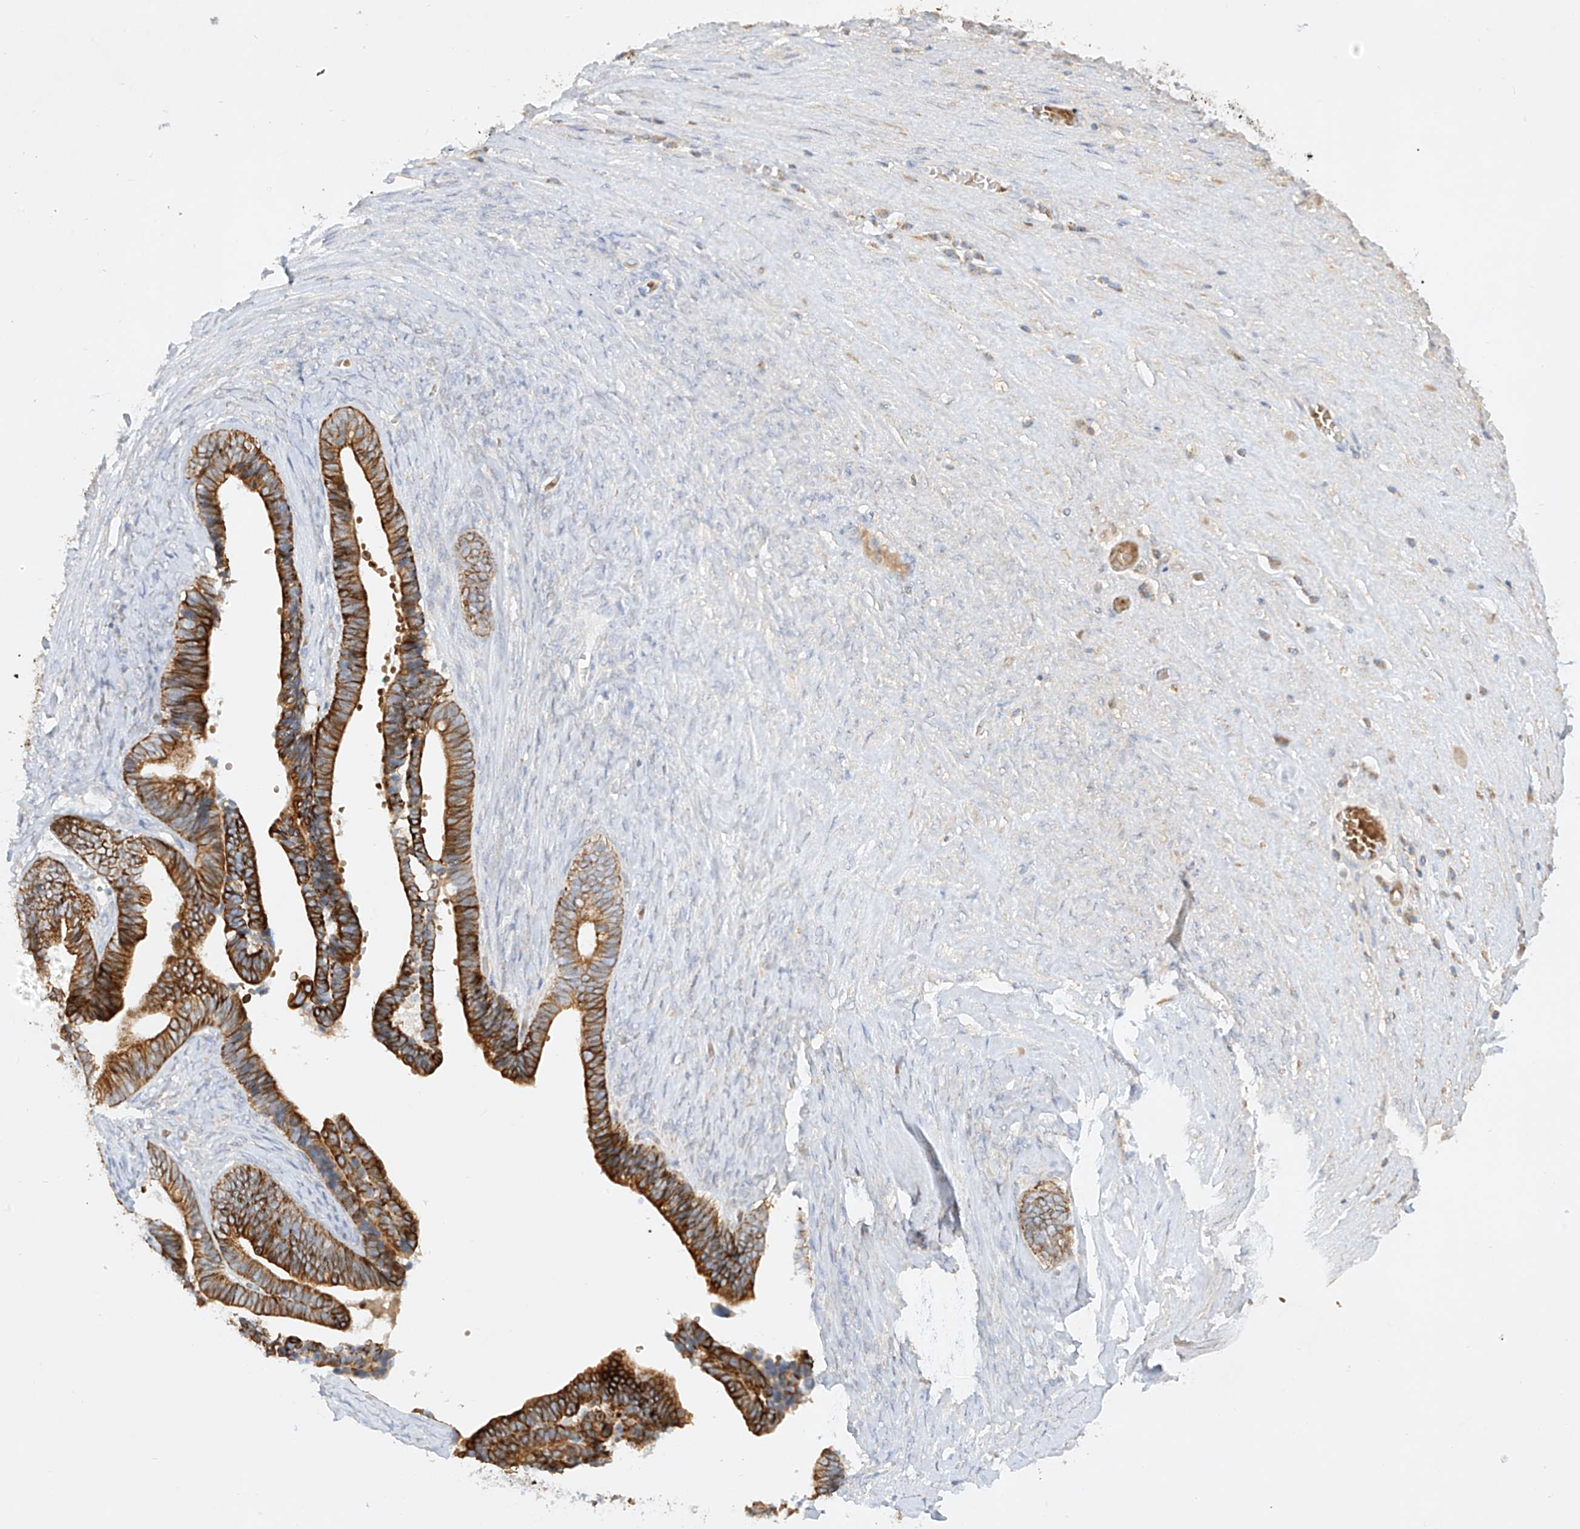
{"staining": {"intensity": "strong", "quantity": ">75%", "location": "cytoplasmic/membranous"}, "tissue": "ovarian cancer", "cell_type": "Tumor cells", "image_type": "cancer", "snomed": [{"axis": "morphology", "description": "Cystadenocarcinoma, serous, NOS"}, {"axis": "topography", "description": "Ovary"}], "caption": "Immunohistochemistry (IHC) (DAB (3,3'-diaminobenzidine)) staining of human ovarian serous cystadenocarcinoma reveals strong cytoplasmic/membranous protein positivity in approximately >75% of tumor cells.", "gene": "KPNA7", "patient": {"sex": "female", "age": 56}}